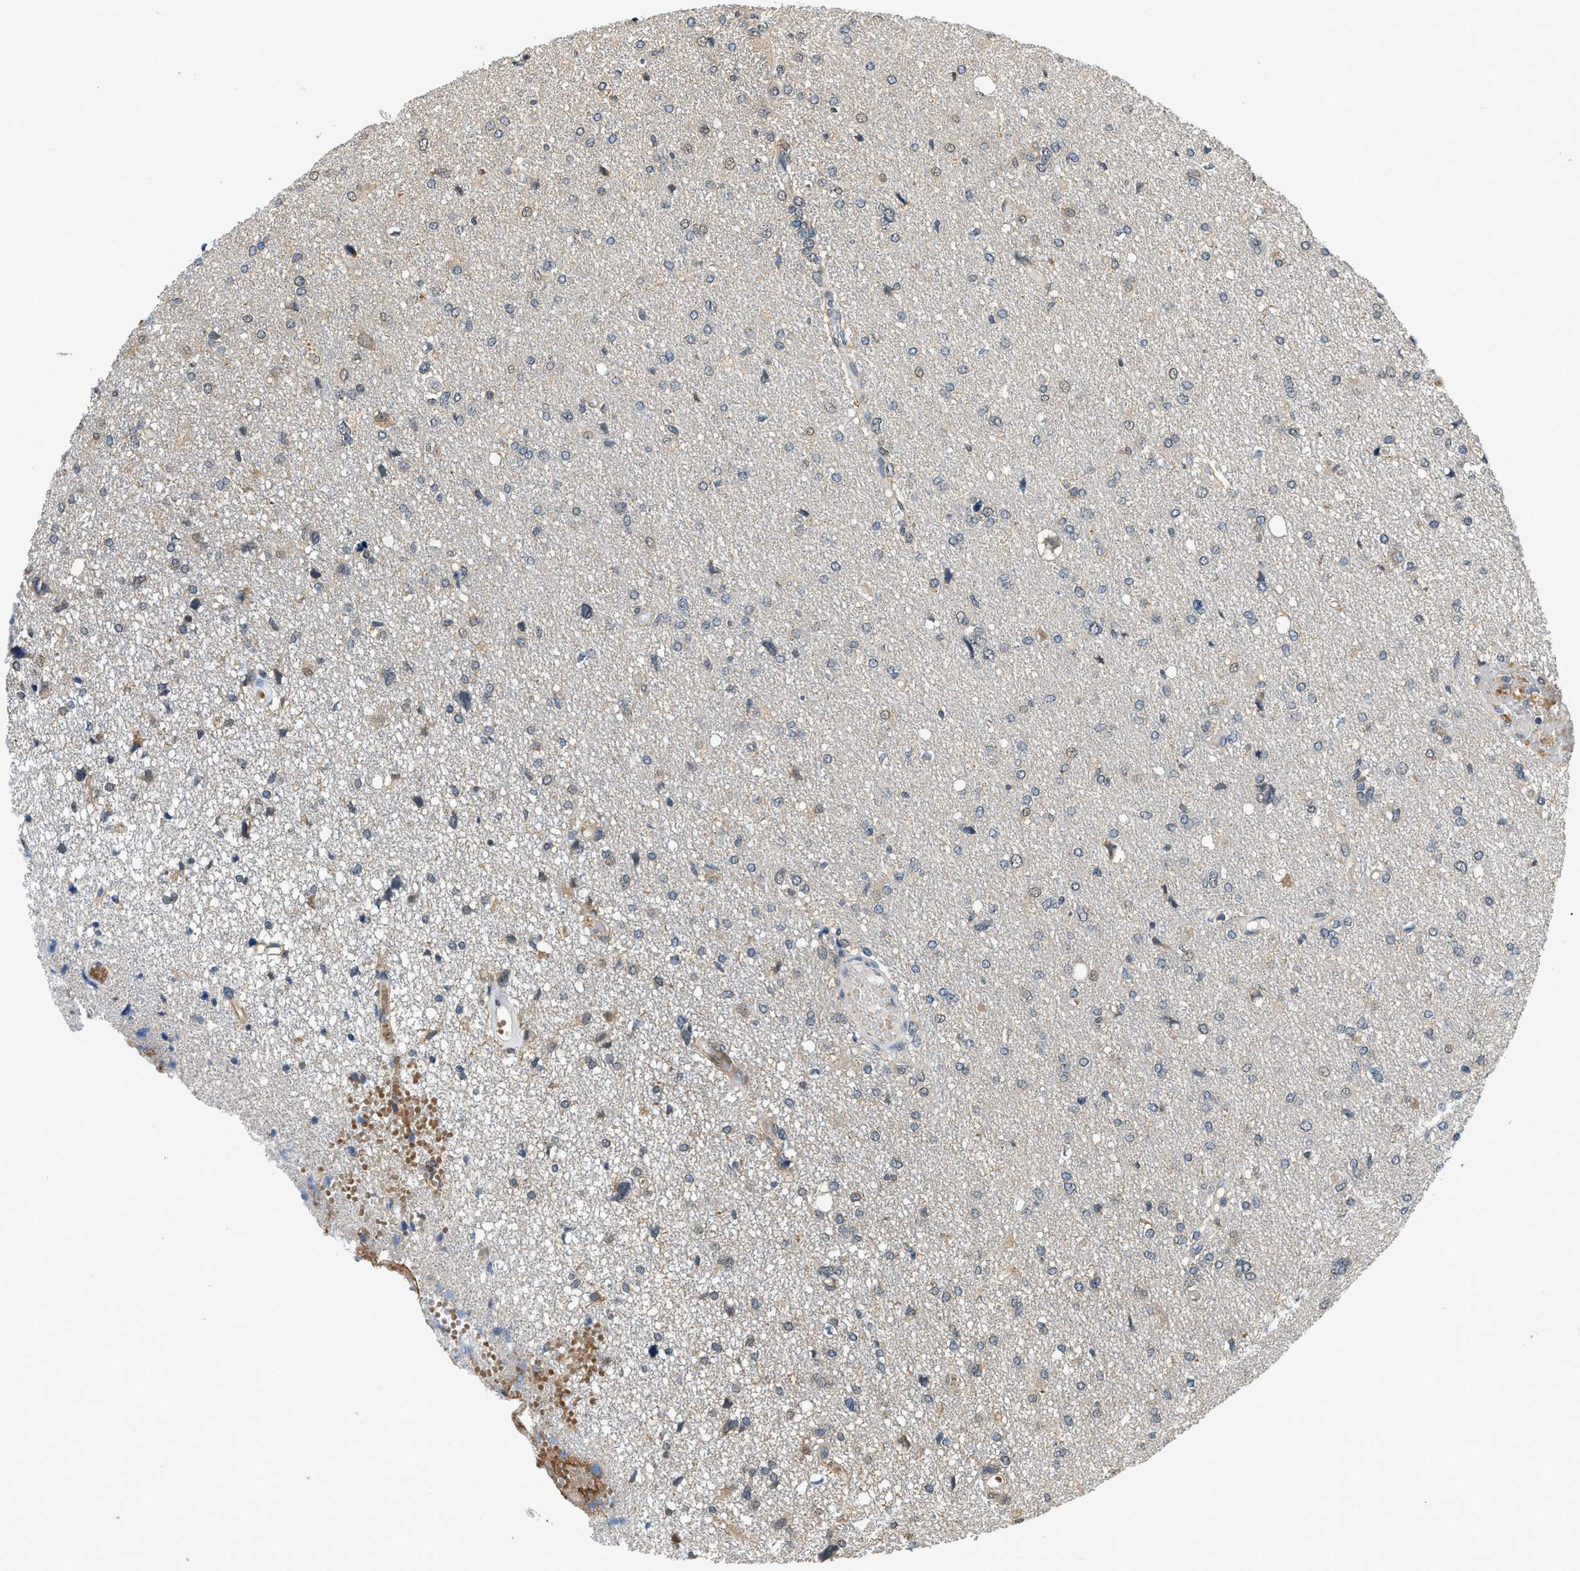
{"staining": {"intensity": "weak", "quantity": "<25%", "location": "cytoplasmic/membranous,nuclear"}, "tissue": "glioma", "cell_type": "Tumor cells", "image_type": "cancer", "snomed": [{"axis": "morphology", "description": "Glioma, malignant, High grade"}, {"axis": "topography", "description": "Brain"}], "caption": "The photomicrograph displays no staining of tumor cells in glioma.", "gene": "BCL7C", "patient": {"sex": "female", "age": 59}}